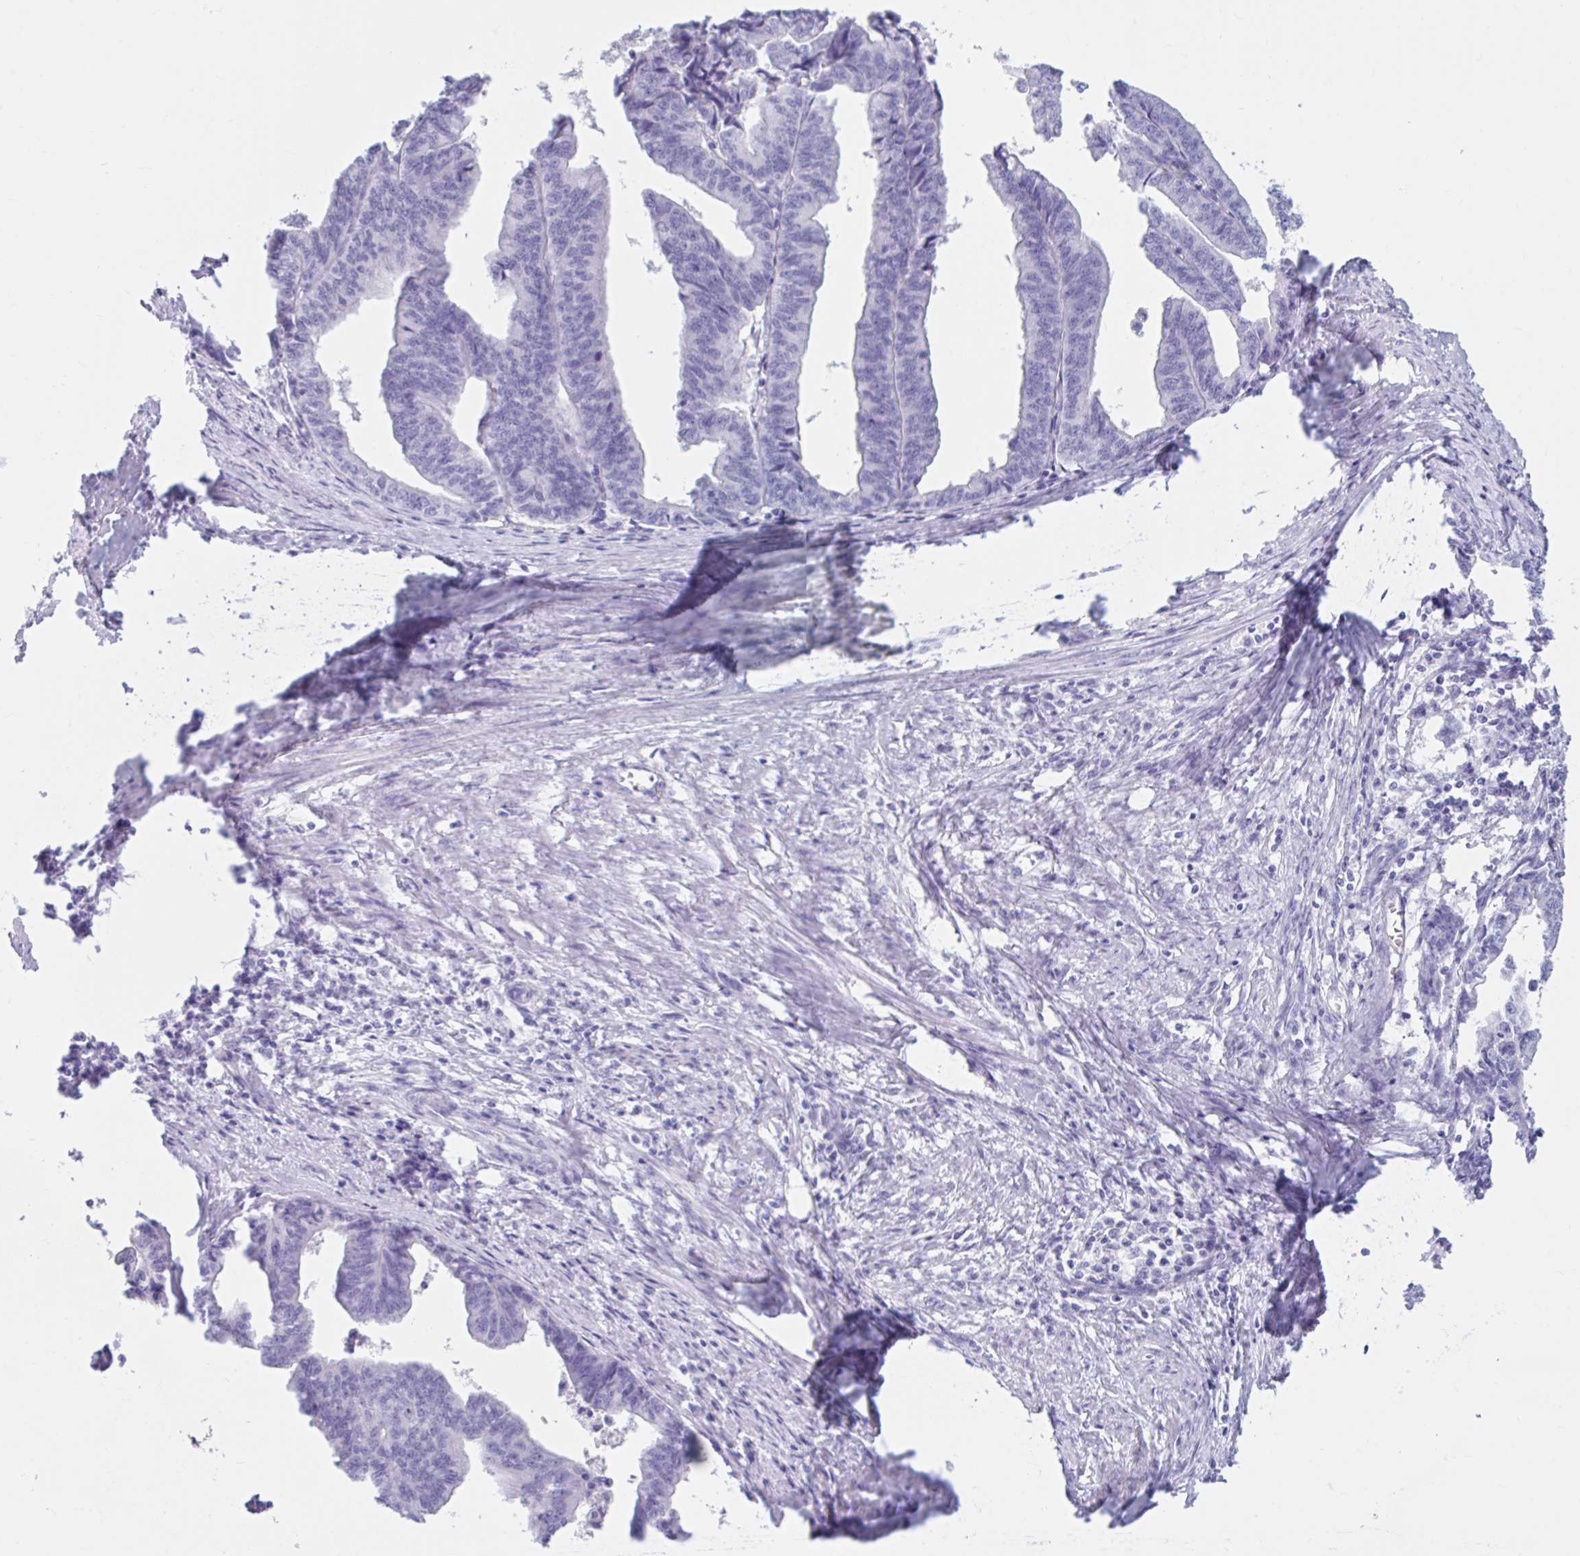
{"staining": {"intensity": "negative", "quantity": "none", "location": "none"}, "tissue": "endometrial cancer", "cell_type": "Tumor cells", "image_type": "cancer", "snomed": [{"axis": "morphology", "description": "Adenocarcinoma, NOS"}, {"axis": "topography", "description": "Endometrium"}], "caption": "Image shows no protein expression in tumor cells of adenocarcinoma (endometrial) tissue.", "gene": "DPEP3", "patient": {"sex": "female", "age": 65}}